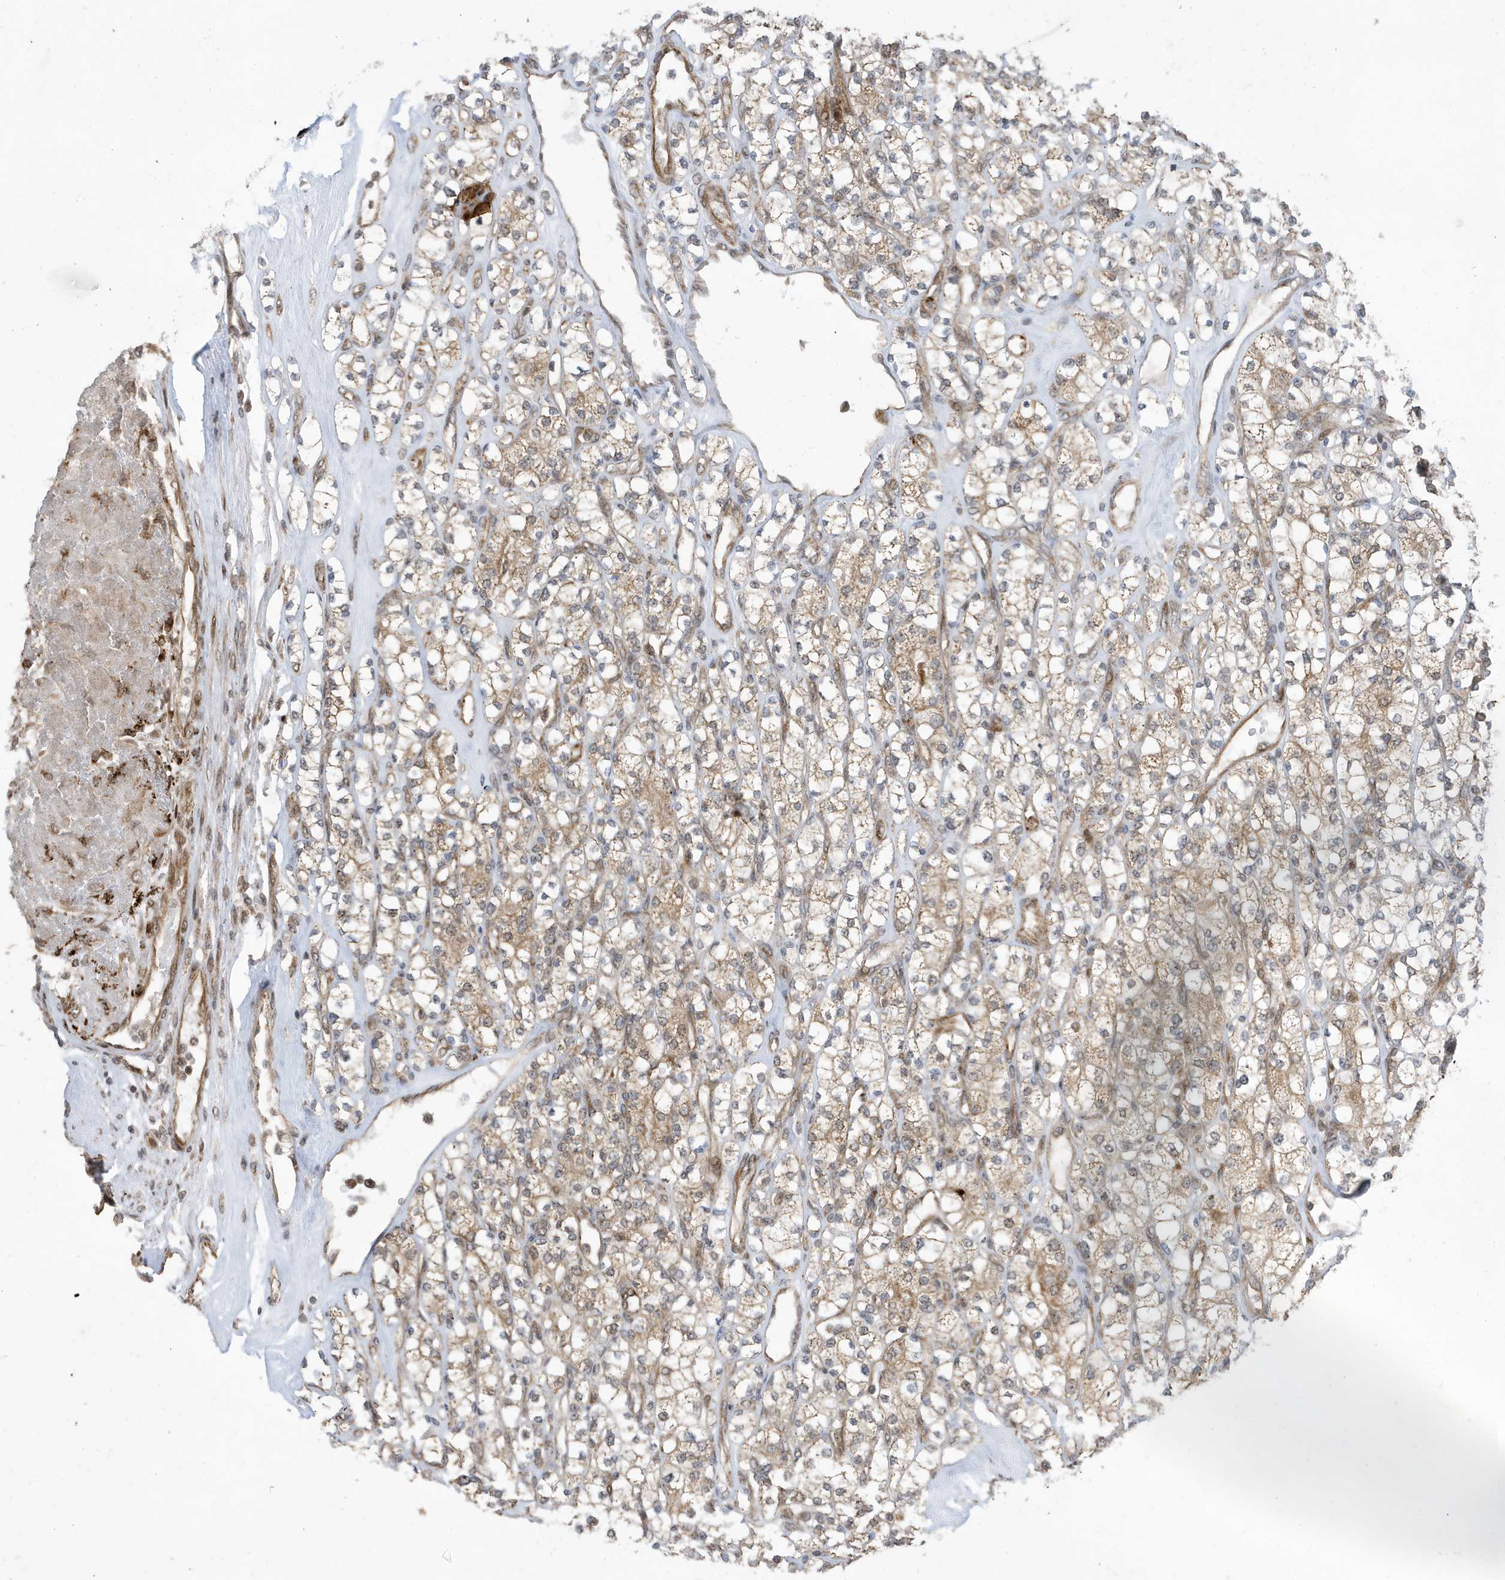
{"staining": {"intensity": "moderate", "quantity": "<25%", "location": "cytoplasmic/membranous"}, "tissue": "renal cancer", "cell_type": "Tumor cells", "image_type": "cancer", "snomed": [{"axis": "morphology", "description": "Adenocarcinoma, NOS"}, {"axis": "topography", "description": "Kidney"}], "caption": "This image exhibits immunohistochemistry (IHC) staining of human renal cancer, with low moderate cytoplasmic/membranous expression in about <25% of tumor cells.", "gene": "FAM9B", "patient": {"sex": "male", "age": 77}}